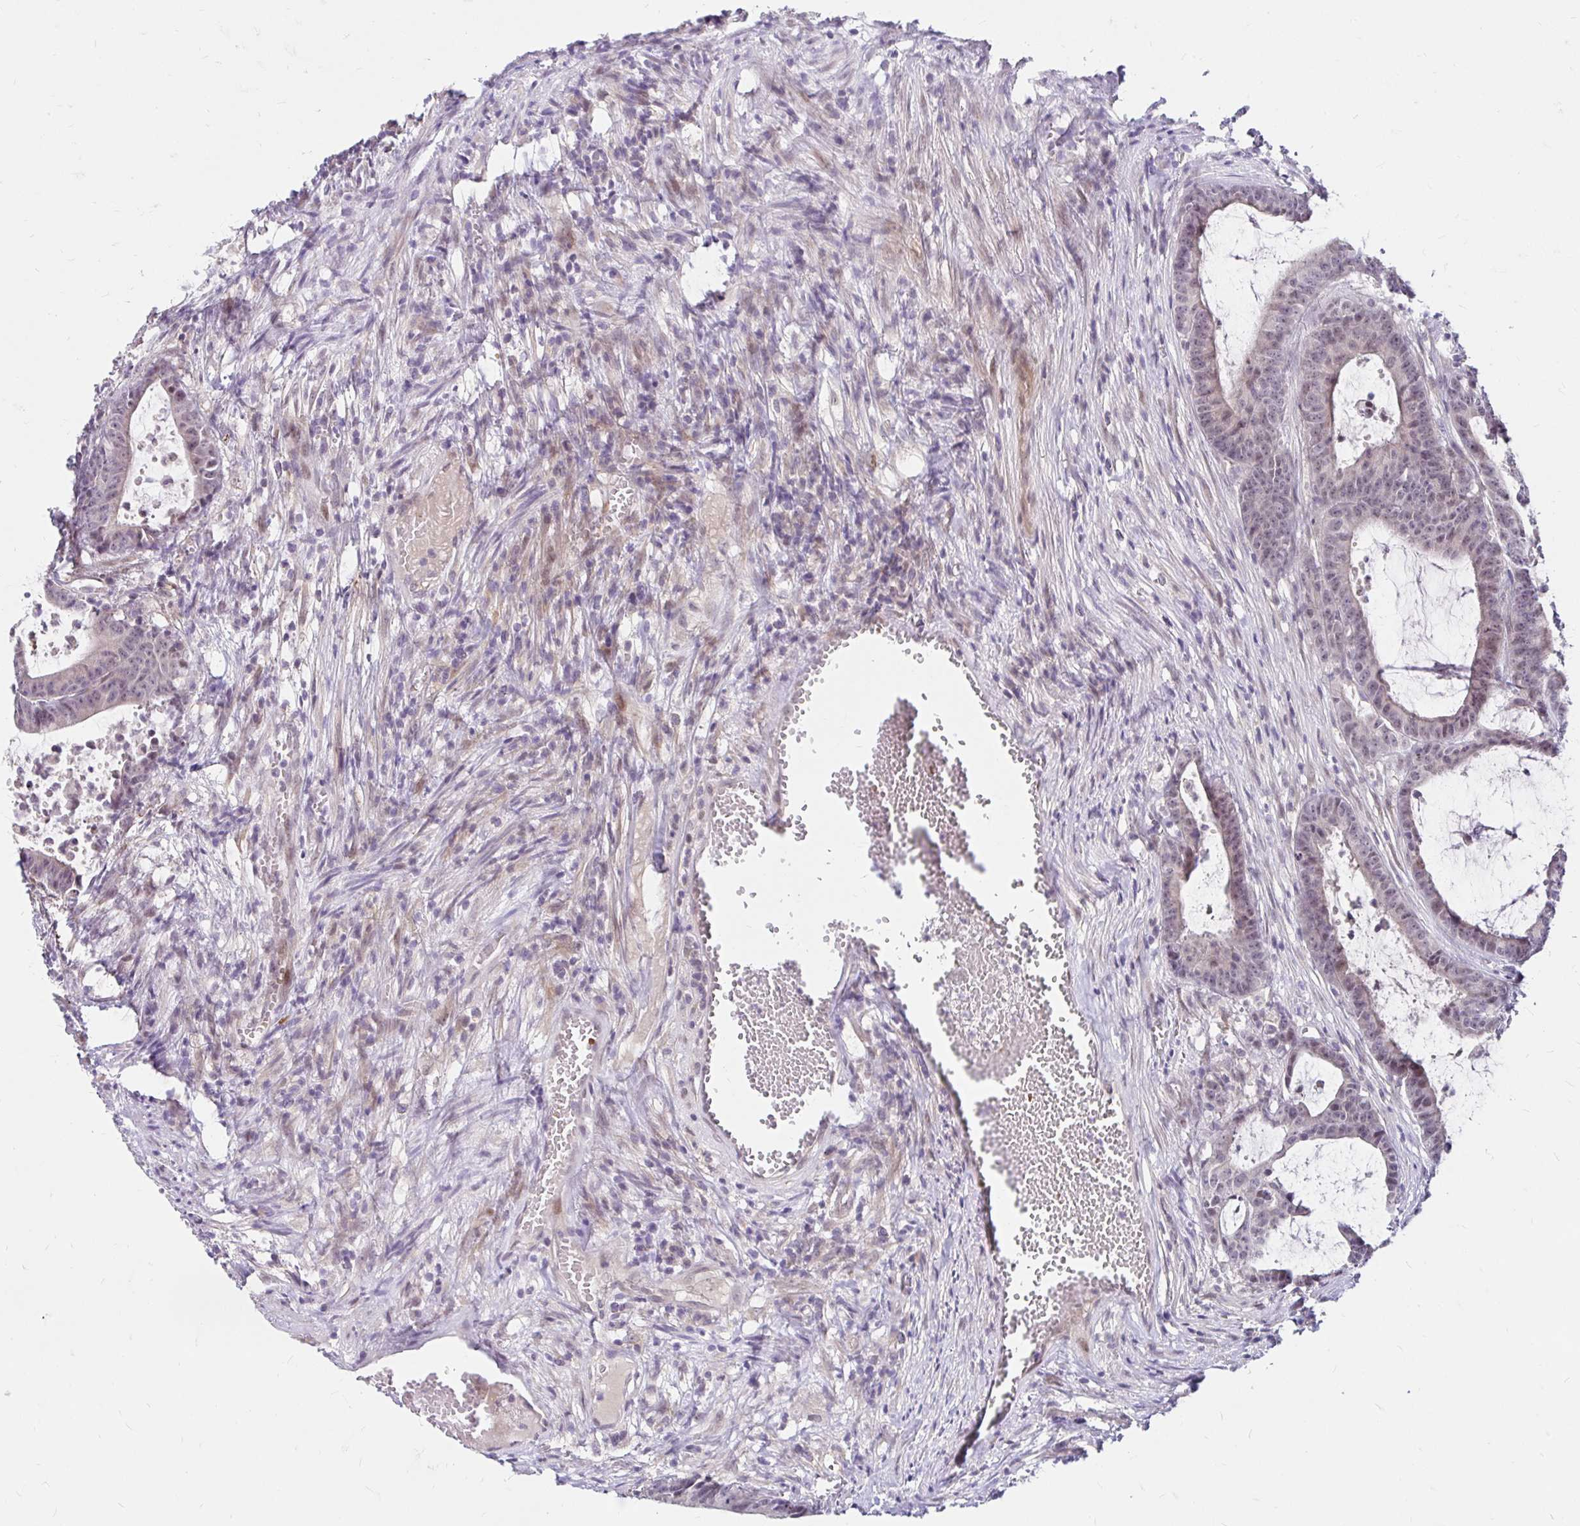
{"staining": {"intensity": "negative", "quantity": "none", "location": "none"}, "tissue": "colorectal cancer", "cell_type": "Tumor cells", "image_type": "cancer", "snomed": [{"axis": "morphology", "description": "Adenocarcinoma, NOS"}, {"axis": "topography", "description": "Colon"}], "caption": "Colorectal cancer (adenocarcinoma) stained for a protein using immunohistochemistry (IHC) exhibits no expression tumor cells.", "gene": "GUCY1A1", "patient": {"sex": "female", "age": 78}}